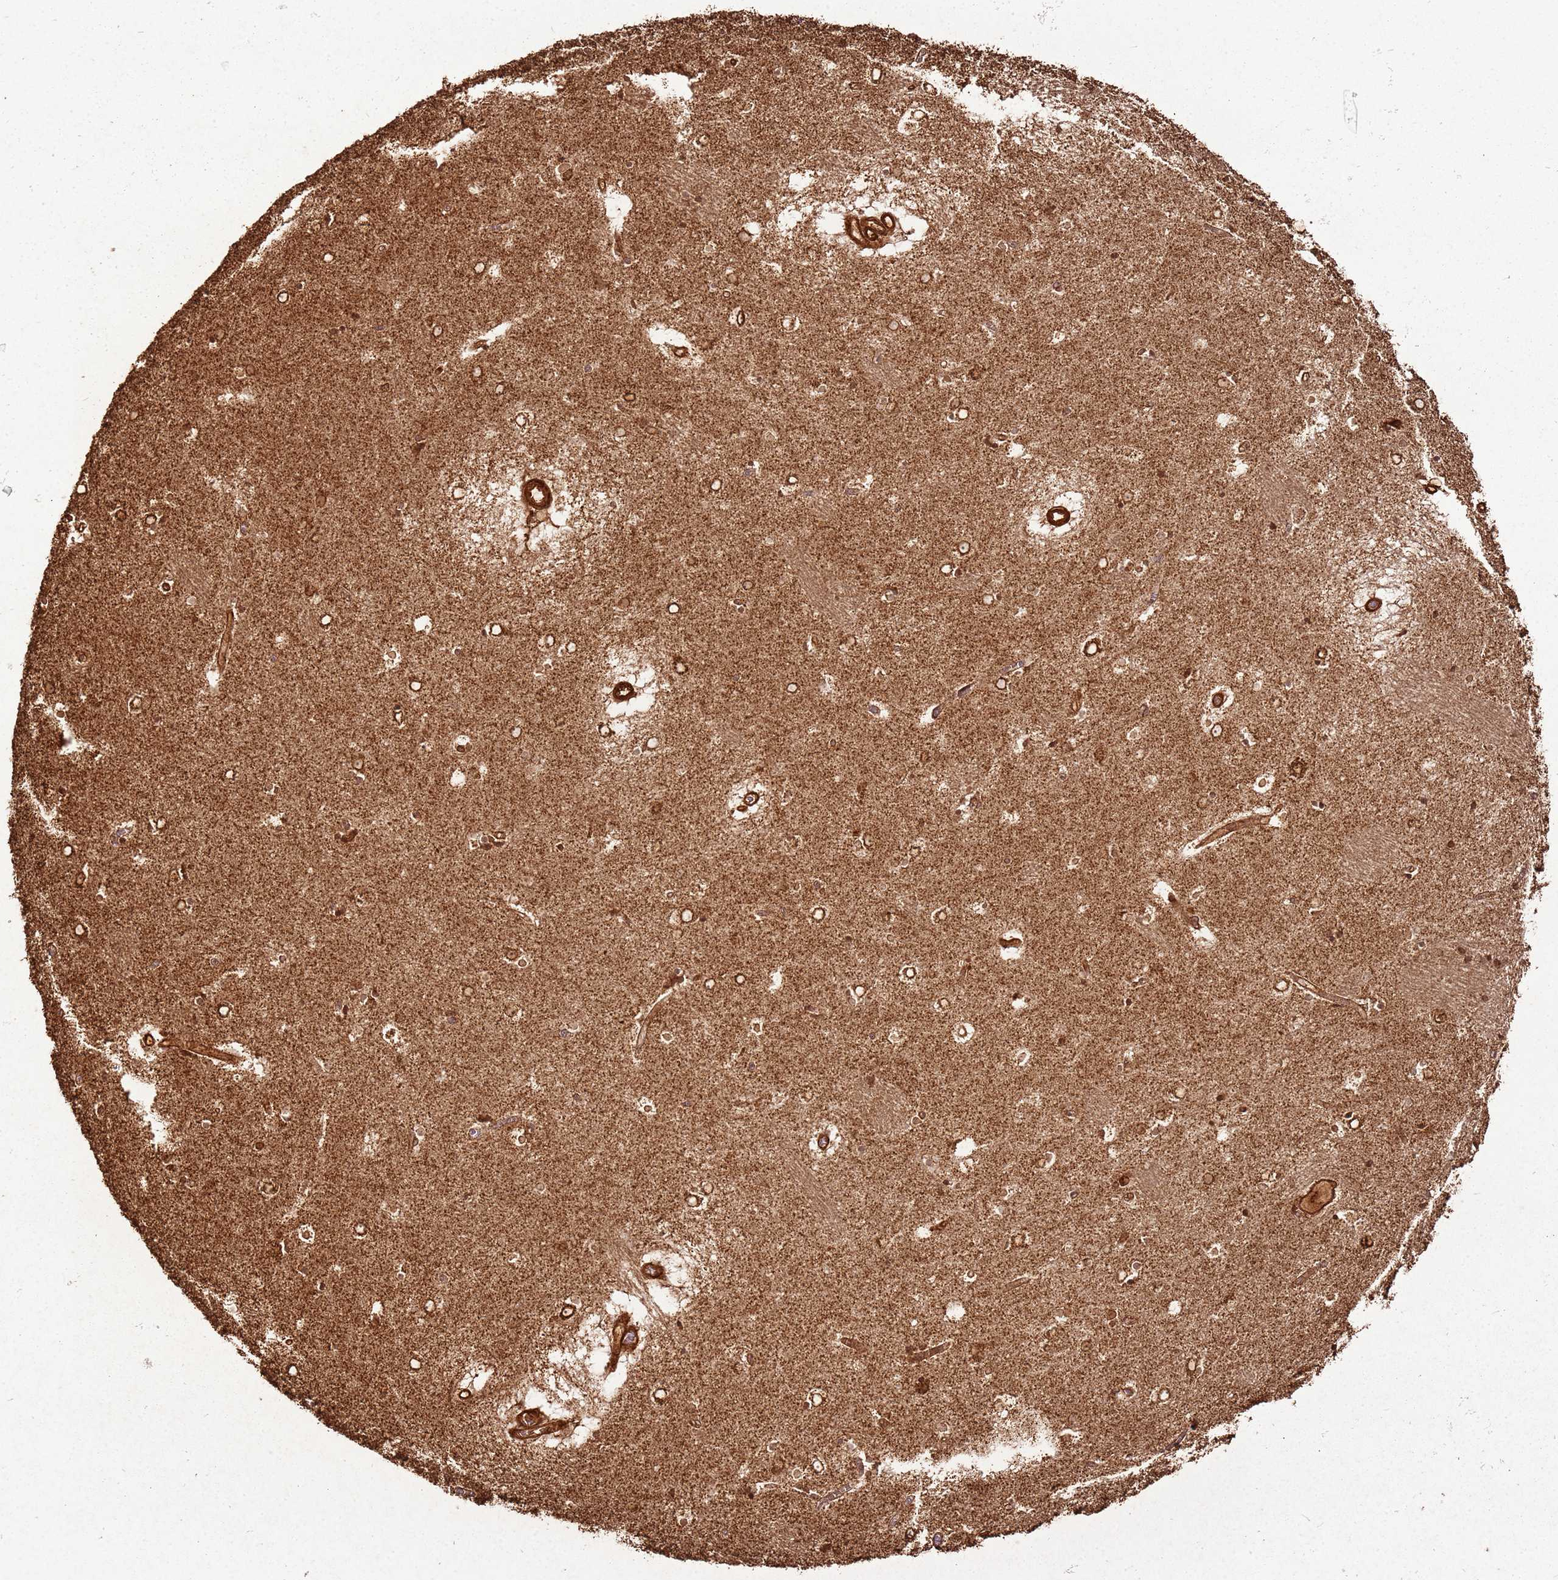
{"staining": {"intensity": "moderate", "quantity": ">75%", "location": "cytoplasmic/membranous"}, "tissue": "caudate", "cell_type": "Glial cells", "image_type": "normal", "snomed": [{"axis": "morphology", "description": "Normal tissue, NOS"}, {"axis": "topography", "description": "Lateral ventricle wall"}], "caption": "The histopathology image exhibits immunohistochemical staining of benign caudate. There is moderate cytoplasmic/membranous staining is identified in approximately >75% of glial cells. (Brightfield microscopy of DAB IHC at high magnification).", "gene": "MRPS6", "patient": {"sex": "male", "age": 70}}